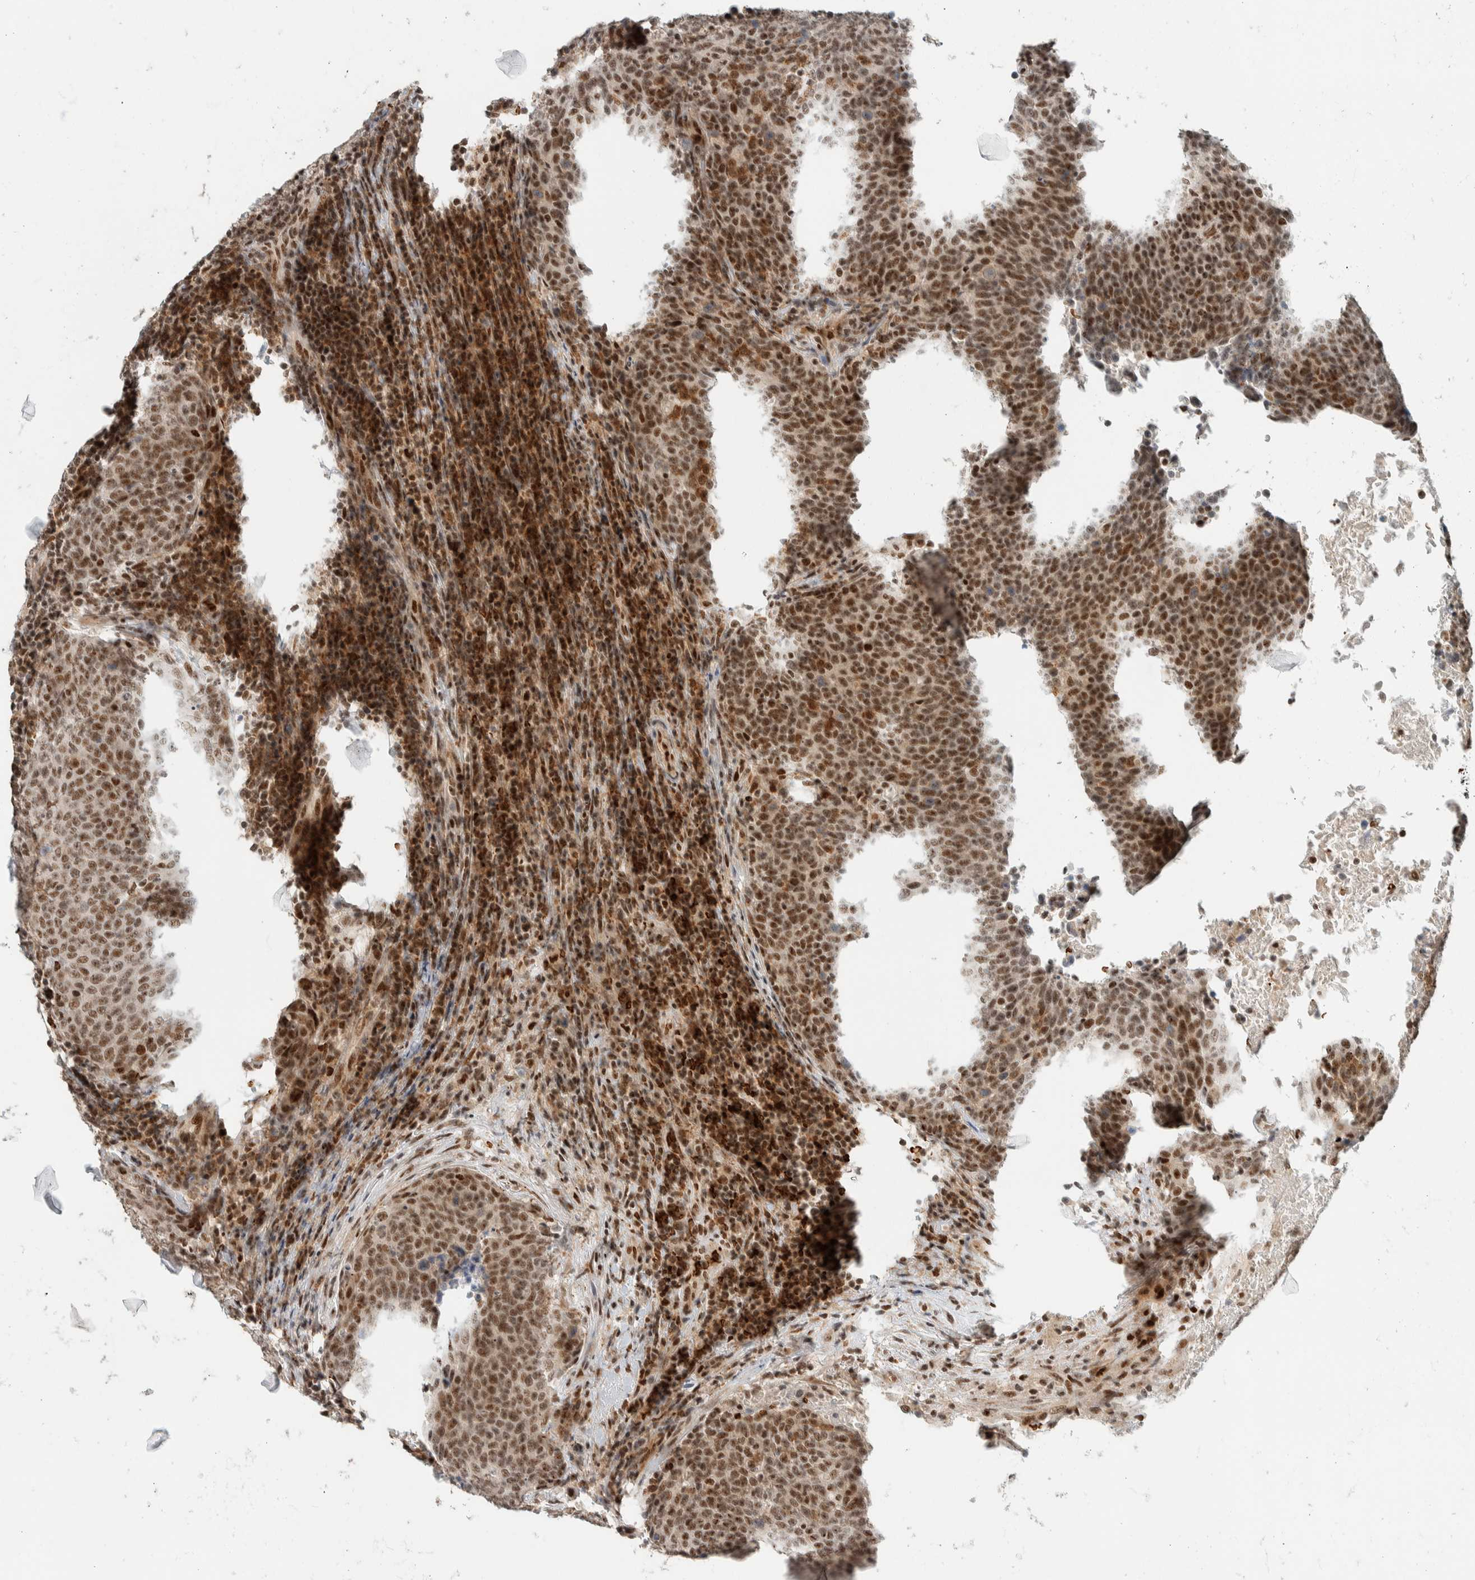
{"staining": {"intensity": "strong", "quantity": ">75%", "location": "nuclear"}, "tissue": "head and neck cancer", "cell_type": "Tumor cells", "image_type": "cancer", "snomed": [{"axis": "morphology", "description": "Squamous cell carcinoma, NOS"}, {"axis": "morphology", "description": "Squamous cell carcinoma, metastatic, NOS"}, {"axis": "topography", "description": "Lymph node"}, {"axis": "topography", "description": "Head-Neck"}], "caption": "Tumor cells exhibit high levels of strong nuclear expression in about >75% of cells in human head and neck metastatic squamous cell carcinoma.", "gene": "ZBTB2", "patient": {"sex": "male", "age": 62}}